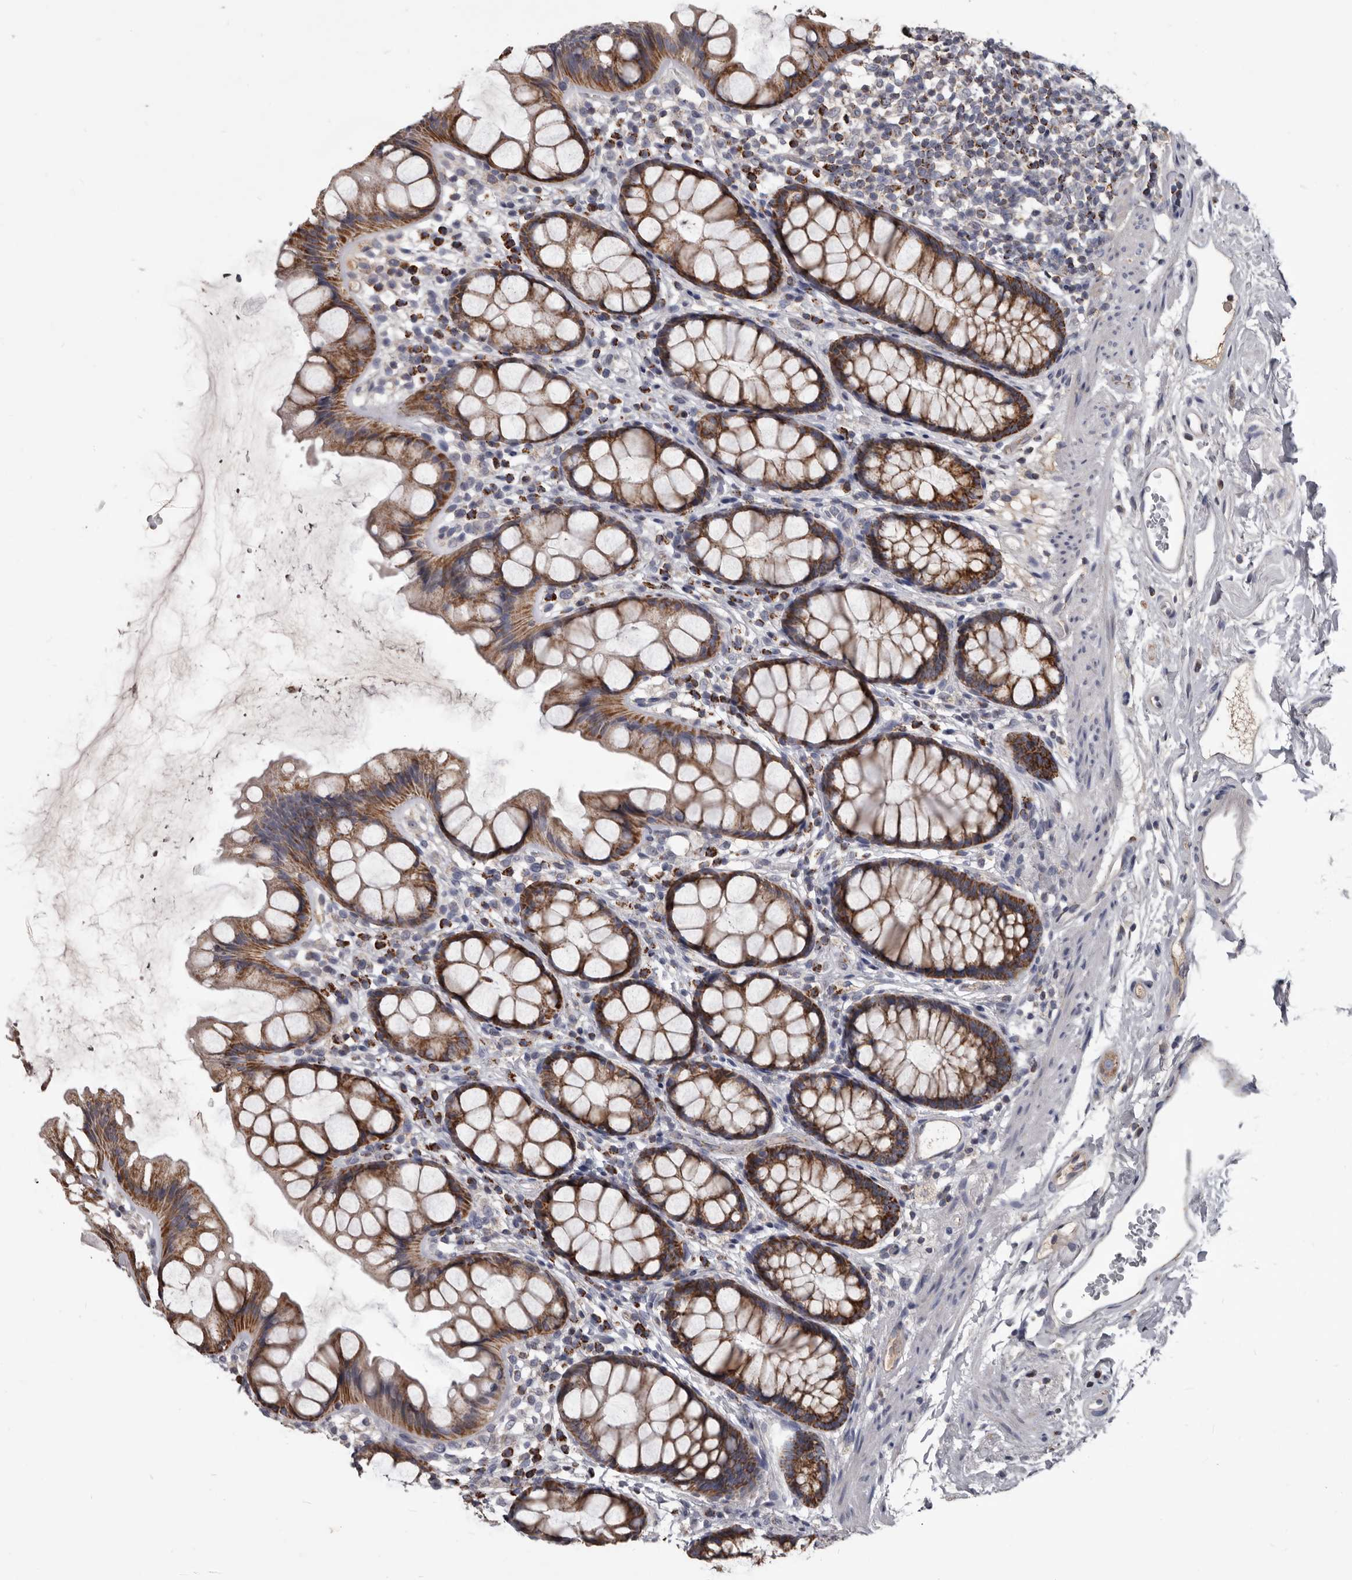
{"staining": {"intensity": "strong", "quantity": ">75%", "location": "cytoplasmic/membranous"}, "tissue": "rectum", "cell_type": "Glandular cells", "image_type": "normal", "snomed": [{"axis": "morphology", "description": "Normal tissue, NOS"}, {"axis": "topography", "description": "Rectum"}], "caption": "Immunohistochemical staining of unremarkable human rectum exhibits strong cytoplasmic/membranous protein staining in approximately >75% of glandular cells. The staining is performed using DAB (3,3'-diaminobenzidine) brown chromogen to label protein expression. The nuclei are counter-stained blue using hematoxylin.", "gene": "ALDH5A1", "patient": {"sex": "female", "age": 65}}